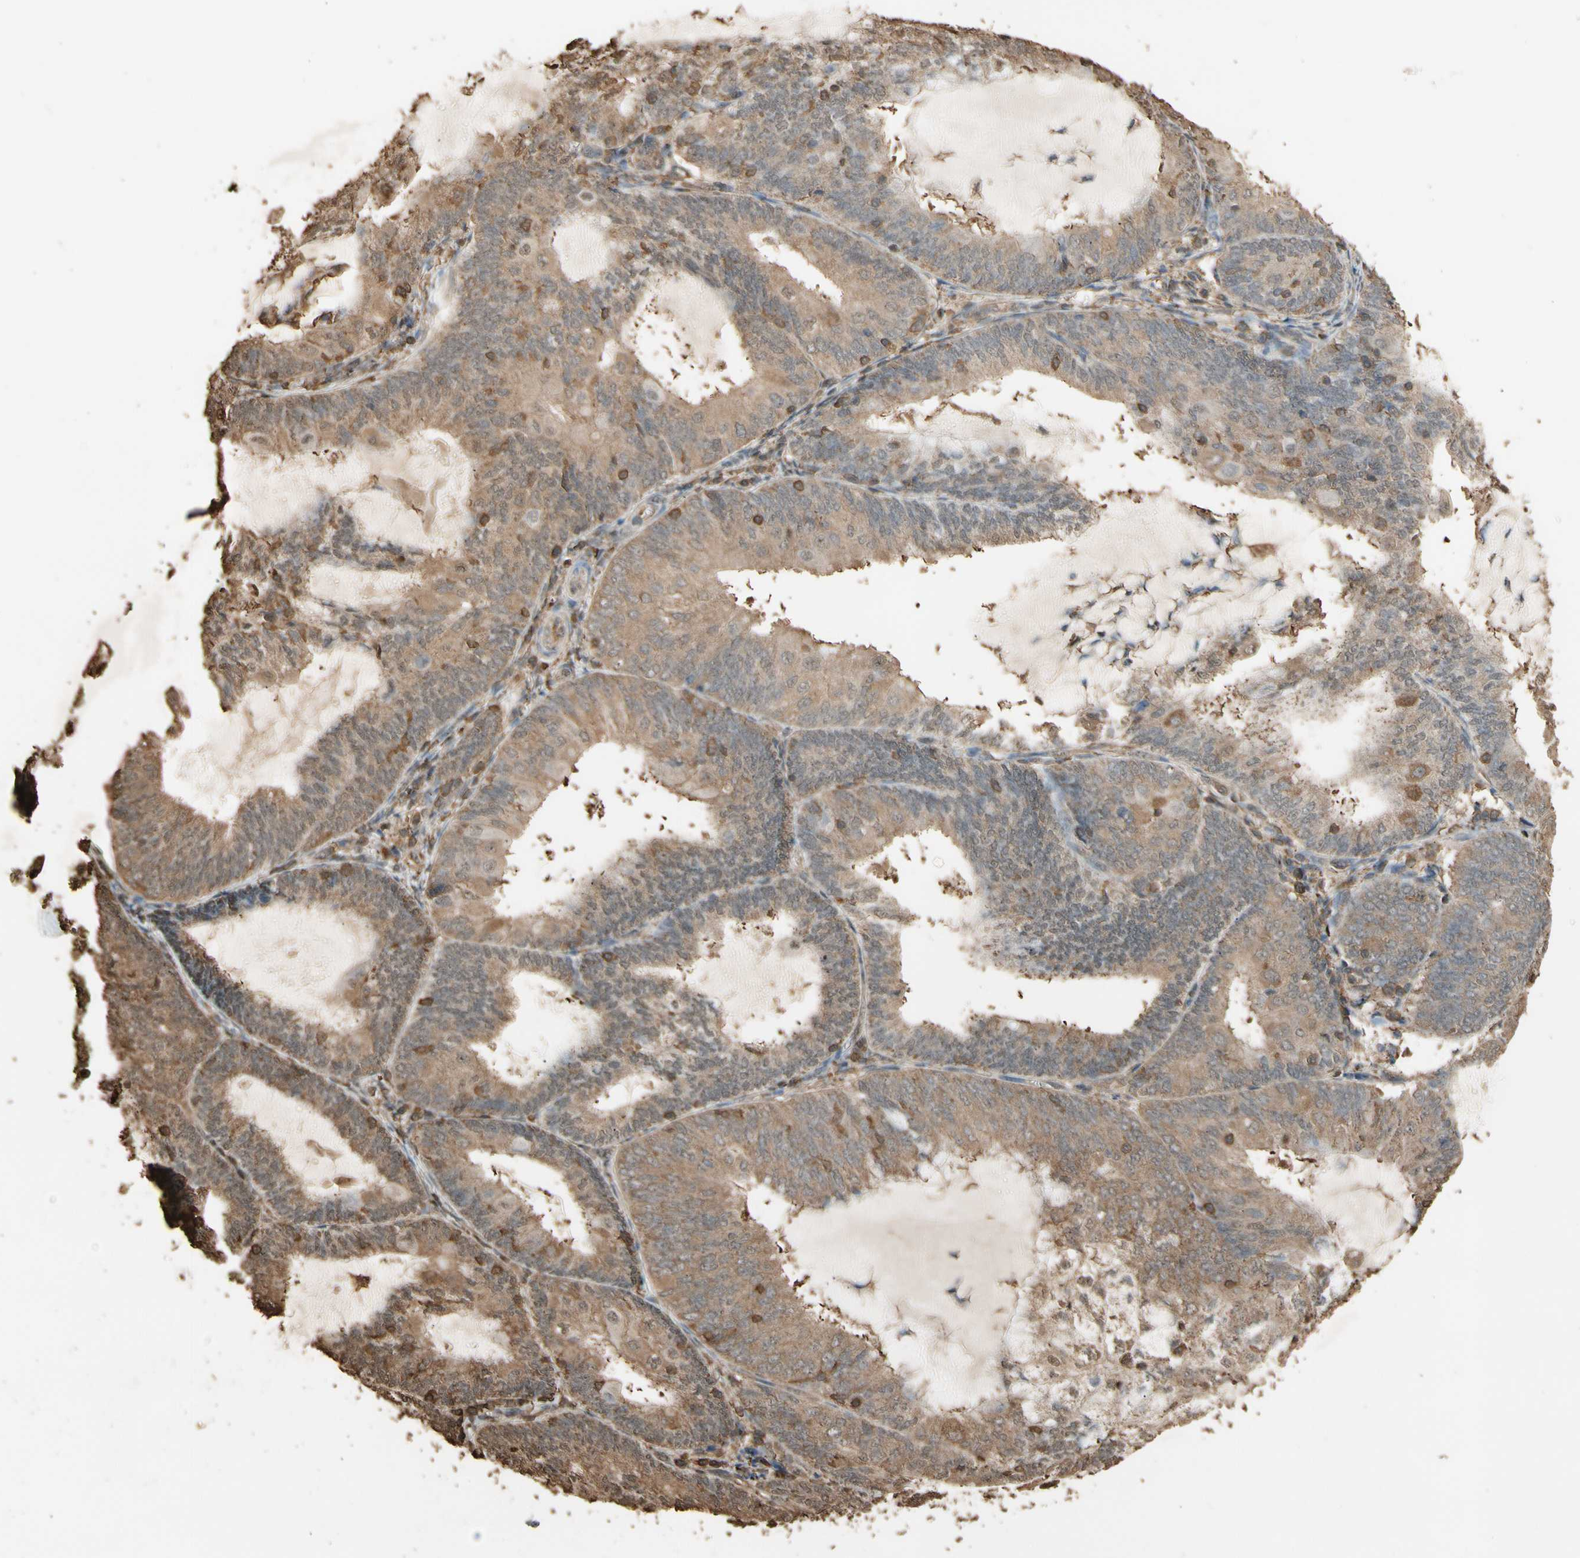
{"staining": {"intensity": "moderate", "quantity": ">75%", "location": "cytoplasmic/membranous"}, "tissue": "endometrial cancer", "cell_type": "Tumor cells", "image_type": "cancer", "snomed": [{"axis": "morphology", "description": "Adenocarcinoma, NOS"}, {"axis": "topography", "description": "Endometrium"}], "caption": "Immunohistochemical staining of adenocarcinoma (endometrial) displays medium levels of moderate cytoplasmic/membranous positivity in about >75% of tumor cells. (DAB IHC with brightfield microscopy, high magnification).", "gene": "TNFSF13B", "patient": {"sex": "female", "age": 81}}